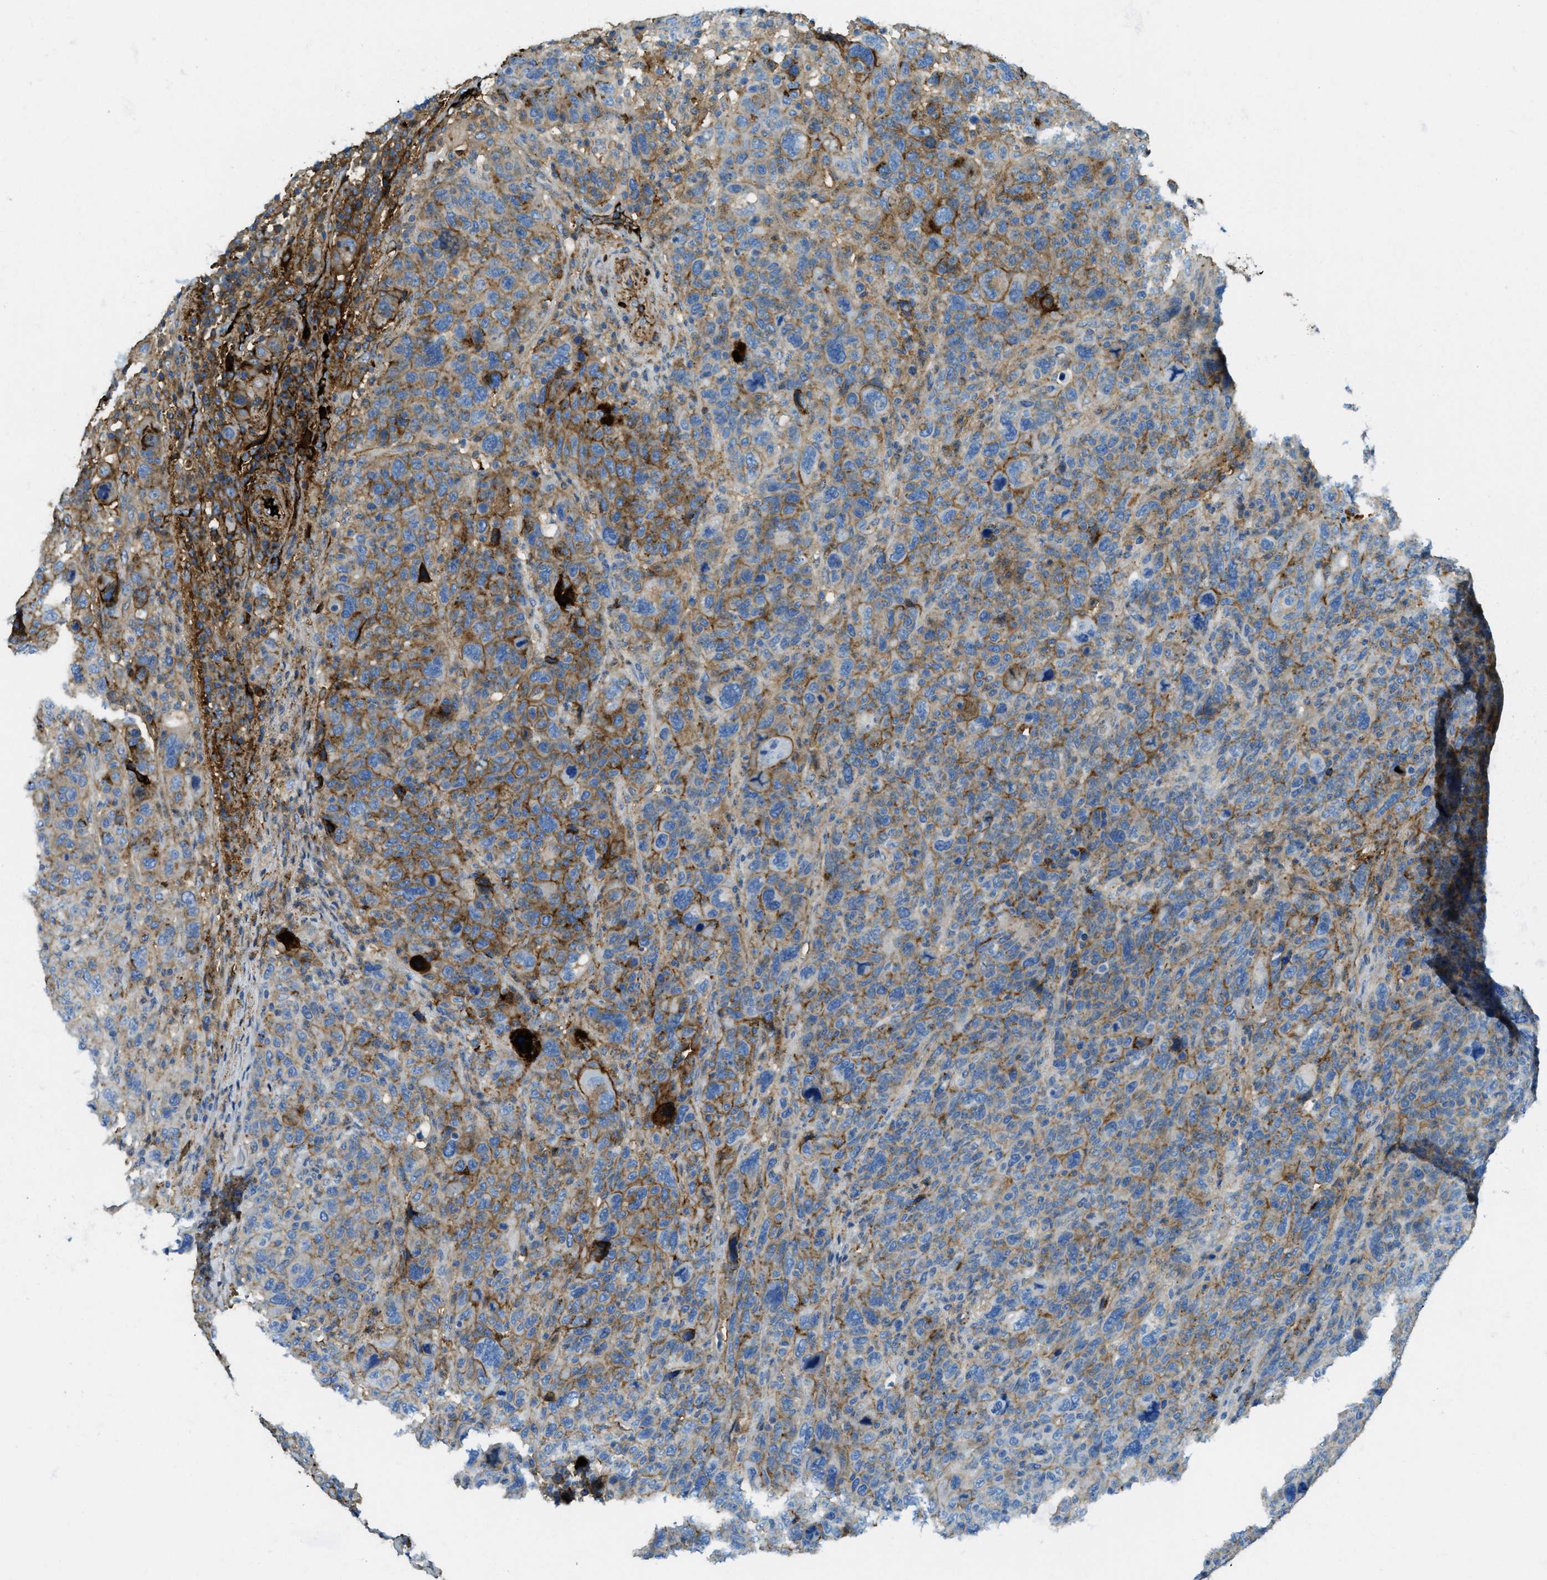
{"staining": {"intensity": "moderate", "quantity": "25%-75%", "location": "cytoplasmic/membranous"}, "tissue": "breast cancer", "cell_type": "Tumor cells", "image_type": "cancer", "snomed": [{"axis": "morphology", "description": "Duct carcinoma"}, {"axis": "topography", "description": "Breast"}], "caption": "There is medium levels of moderate cytoplasmic/membranous expression in tumor cells of breast cancer, as demonstrated by immunohistochemical staining (brown color).", "gene": "TRIM59", "patient": {"sex": "female", "age": 37}}